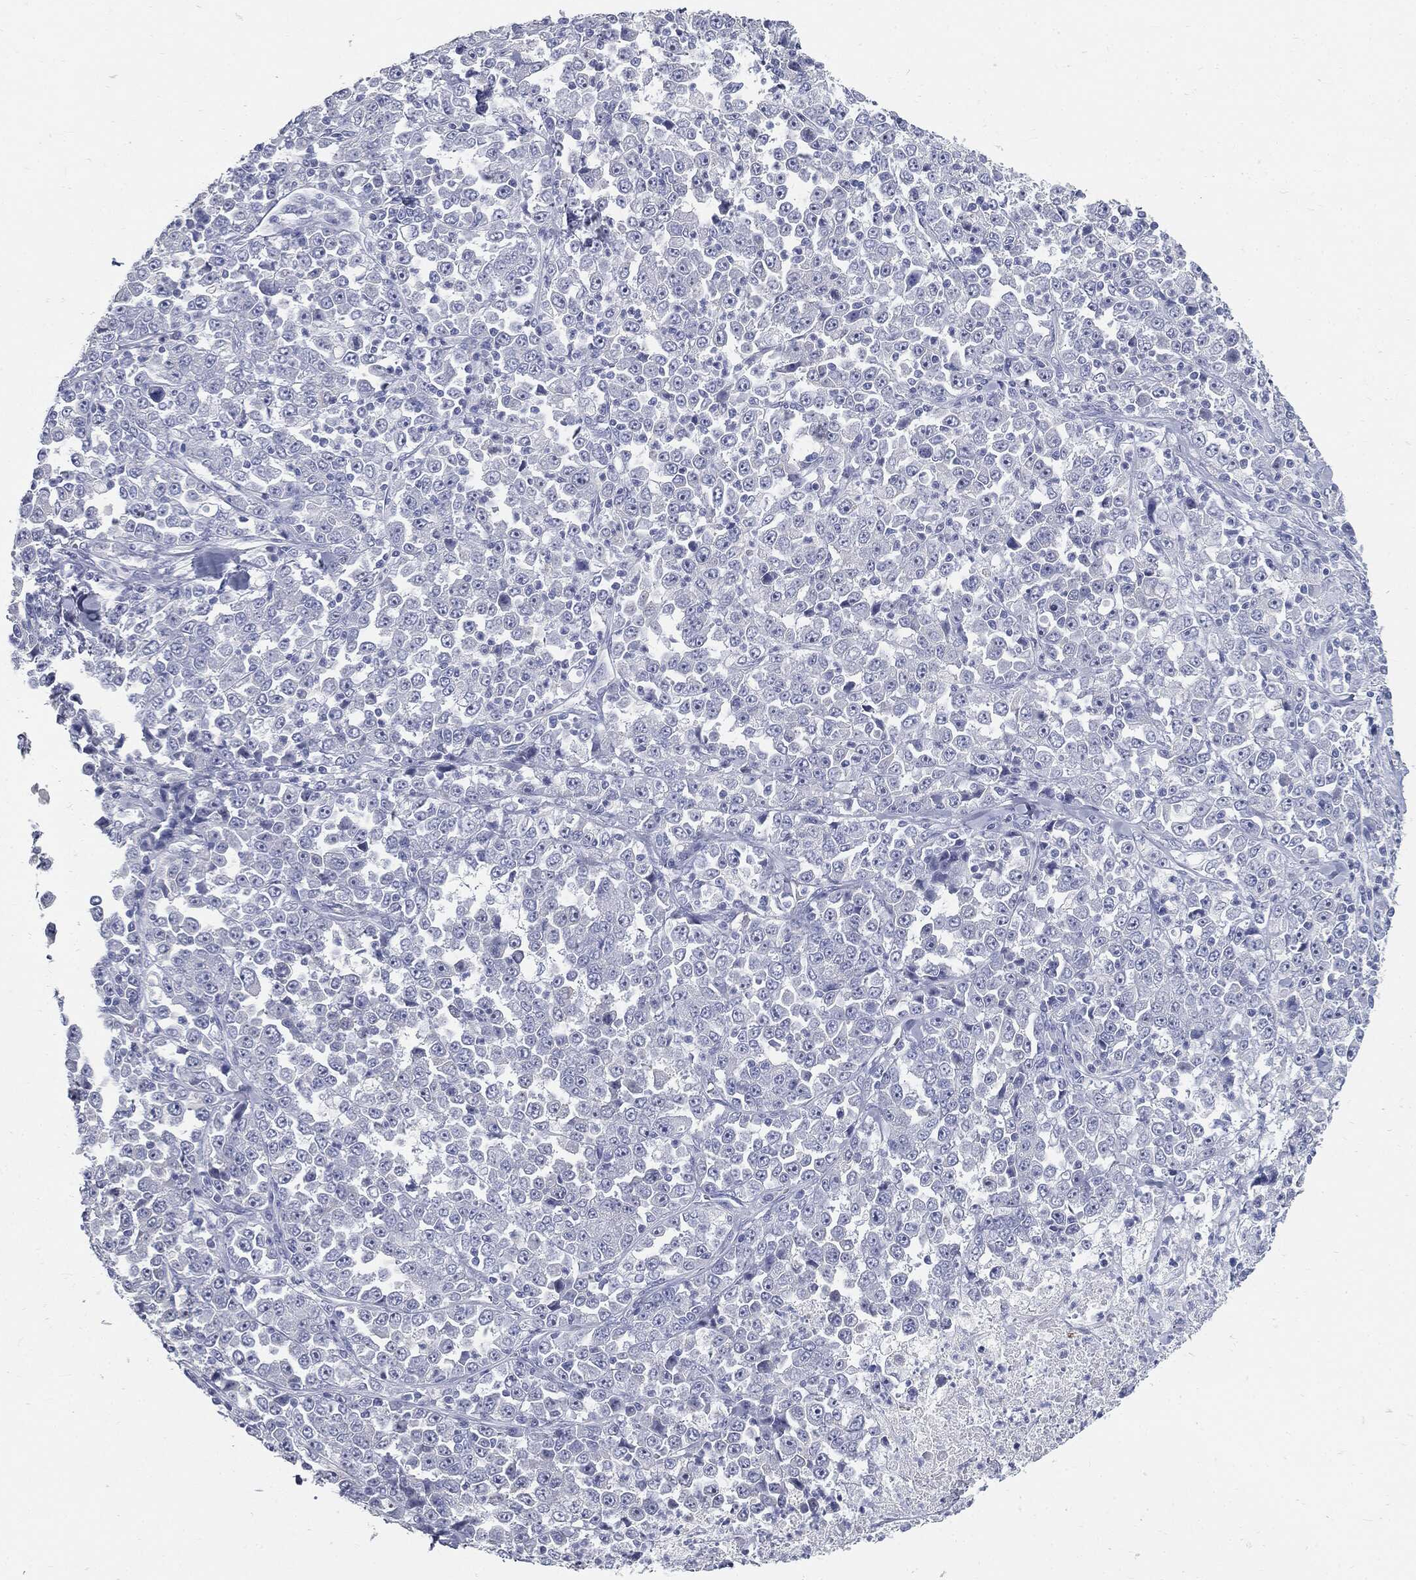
{"staining": {"intensity": "negative", "quantity": "none", "location": "none"}, "tissue": "stomach cancer", "cell_type": "Tumor cells", "image_type": "cancer", "snomed": [{"axis": "morphology", "description": "Normal tissue, NOS"}, {"axis": "morphology", "description": "Adenocarcinoma, NOS"}, {"axis": "topography", "description": "Stomach, upper"}, {"axis": "topography", "description": "Stomach"}], "caption": "DAB immunohistochemical staining of human stomach adenocarcinoma reveals no significant staining in tumor cells. (Immunohistochemistry, brightfield microscopy, high magnification).", "gene": "CUZD1", "patient": {"sex": "male", "age": 59}}